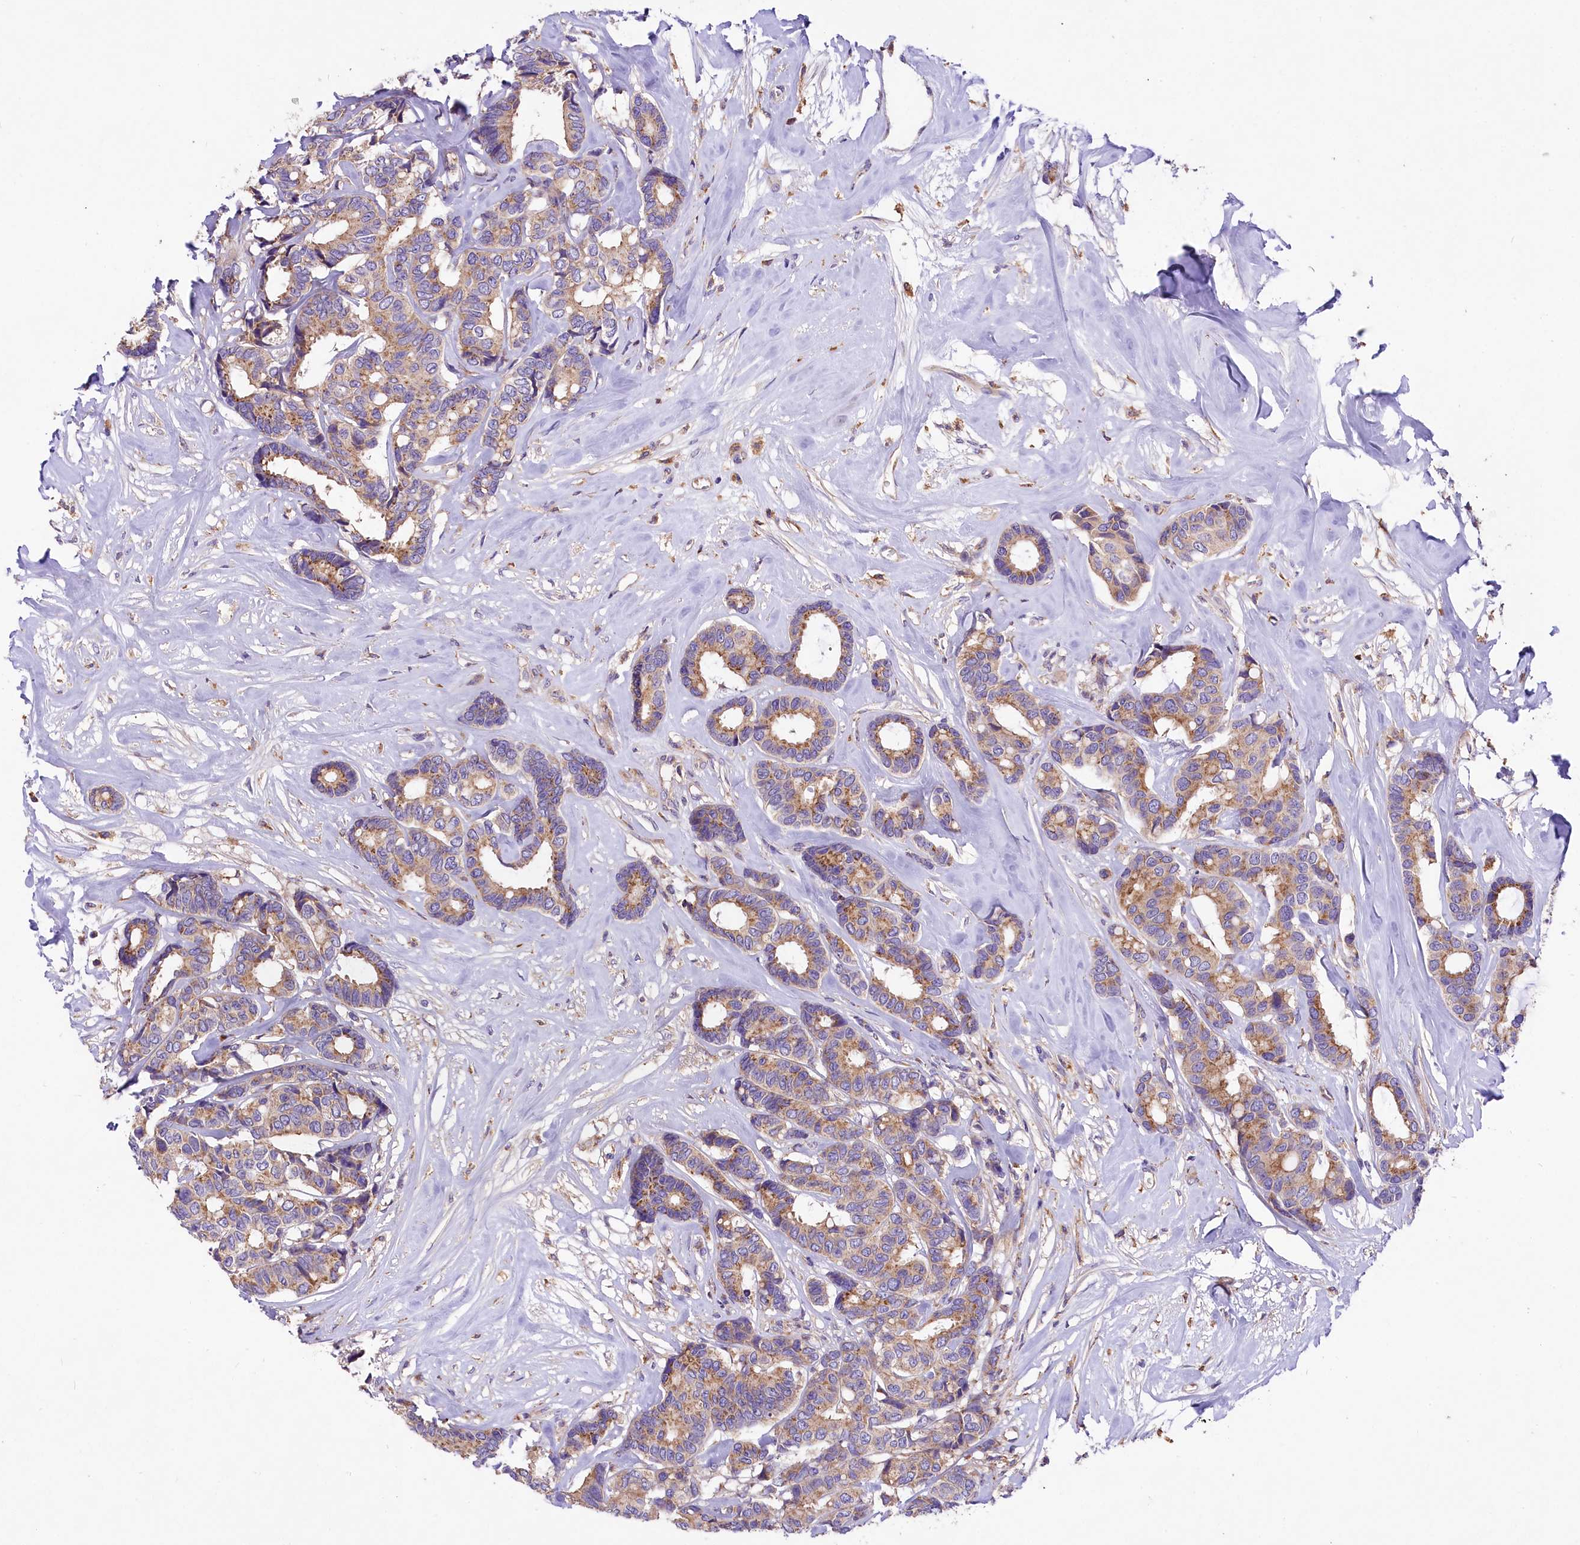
{"staining": {"intensity": "moderate", "quantity": "25%-75%", "location": "cytoplasmic/membranous"}, "tissue": "breast cancer", "cell_type": "Tumor cells", "image_type": "cancer", "snomed": [{"axis": "morphology", "description": "Duct carcinoma"}, {"axis": "topography", "description": "Breast"}], "caption": "Immunohistochemistry (DAB) staining of invasive ductal carcinoma (breast) displays moderate cytoplasmic/membranous protein positivity in about 25%-75% of tumor cells. The staining was performed using DAB to visualize the protein expression in brown, while the nuclei were stained in blue with hematoxylin (Magnification: 20x).", "gene": "PEMT", "patient": {"sex": "female", "age": 87}}